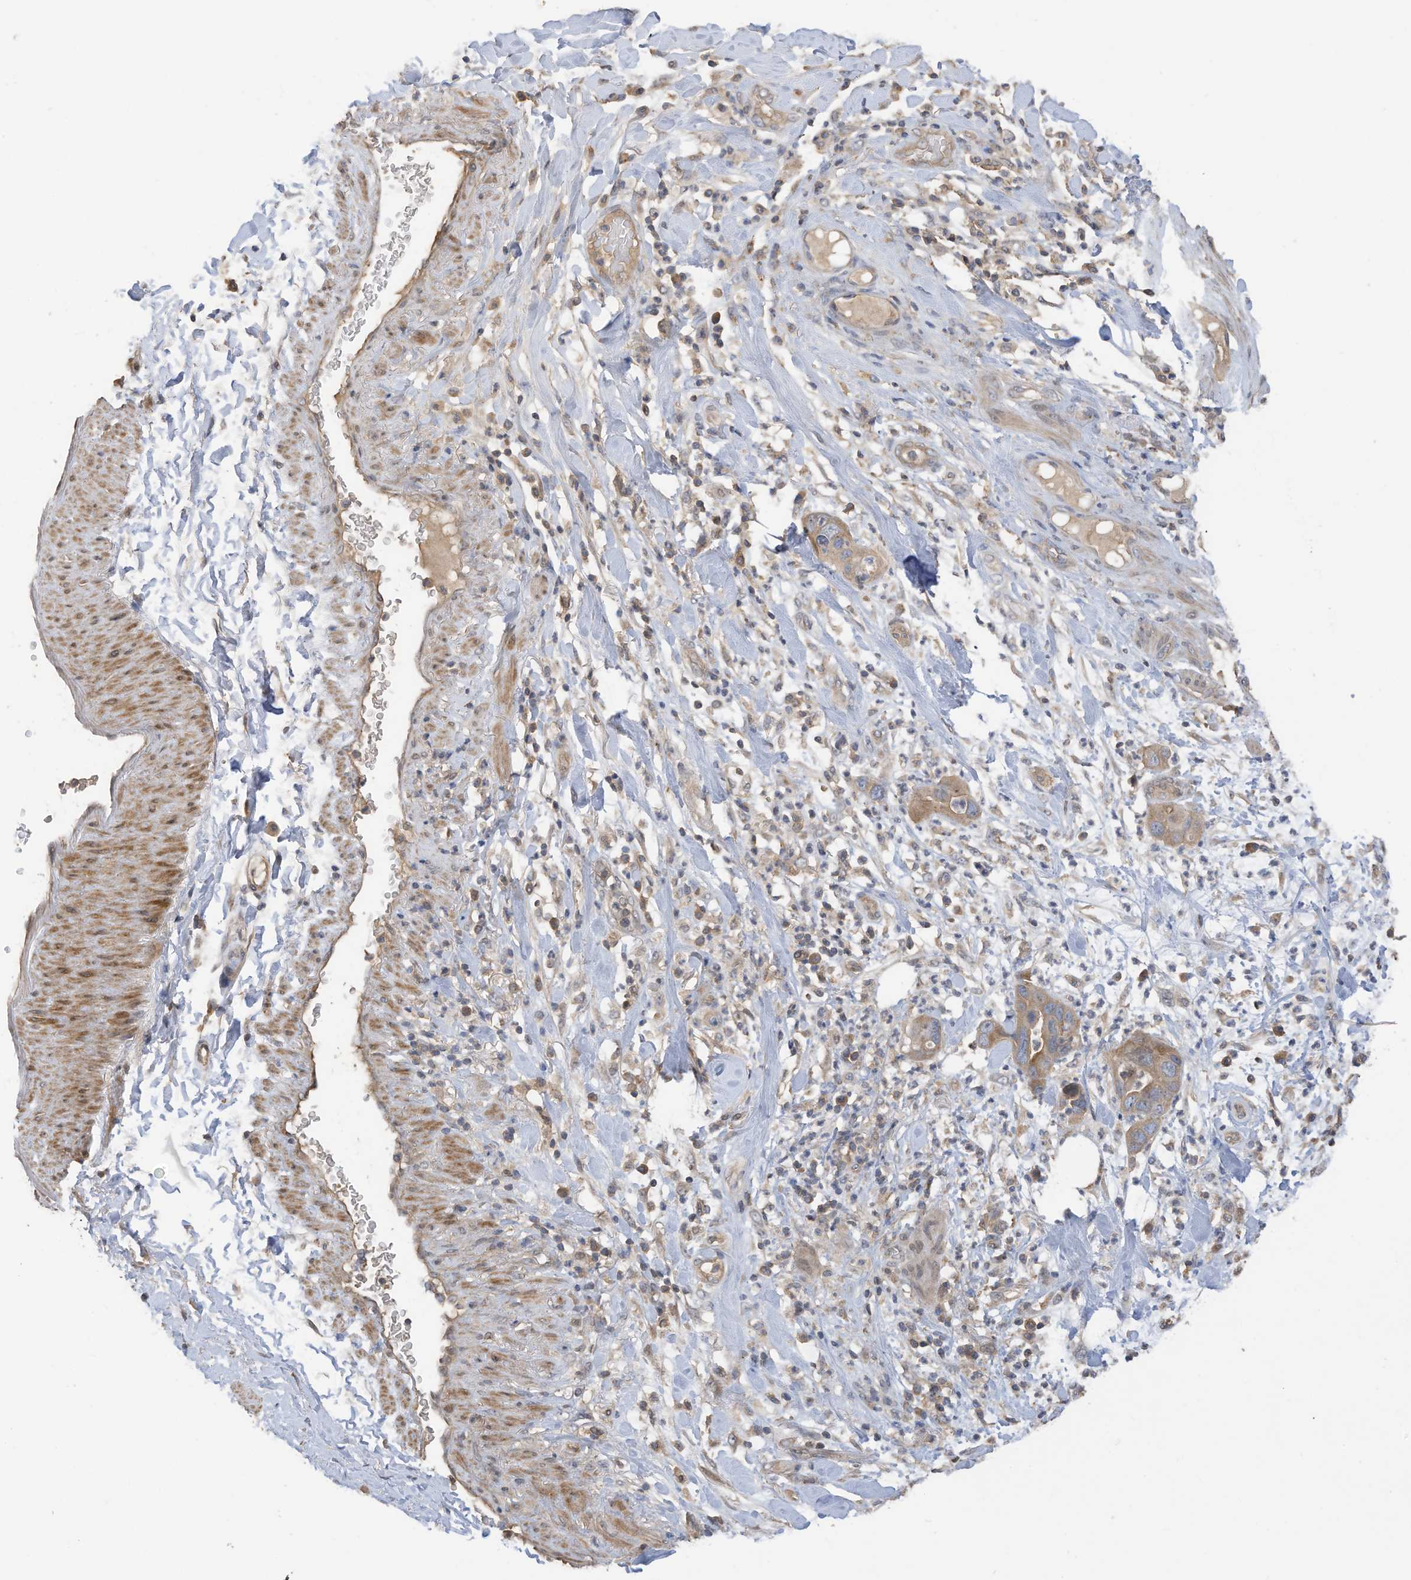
{"staining": {"intensity": "weak", "quantity": ">75%", "location": "cytoplasmic/membranous"}, "tissue": "pancreatic cancer", "cell_type": "Tumor cells", "image_type": "cancer", "snomed": [{"axis": "morphology", "description": "Adenocarcinoma, NOS"}, {"axis": "topography", "description": "Pancreas"}], "caption": "Weak cytoplasmic/membranous expression for a protein is identified in approximately >75% of tumor cells of pancreatic cancer using immunohistochemistry (IHC).", "gene": "REC8", "patient": {"sex": "female", "age": 71}}